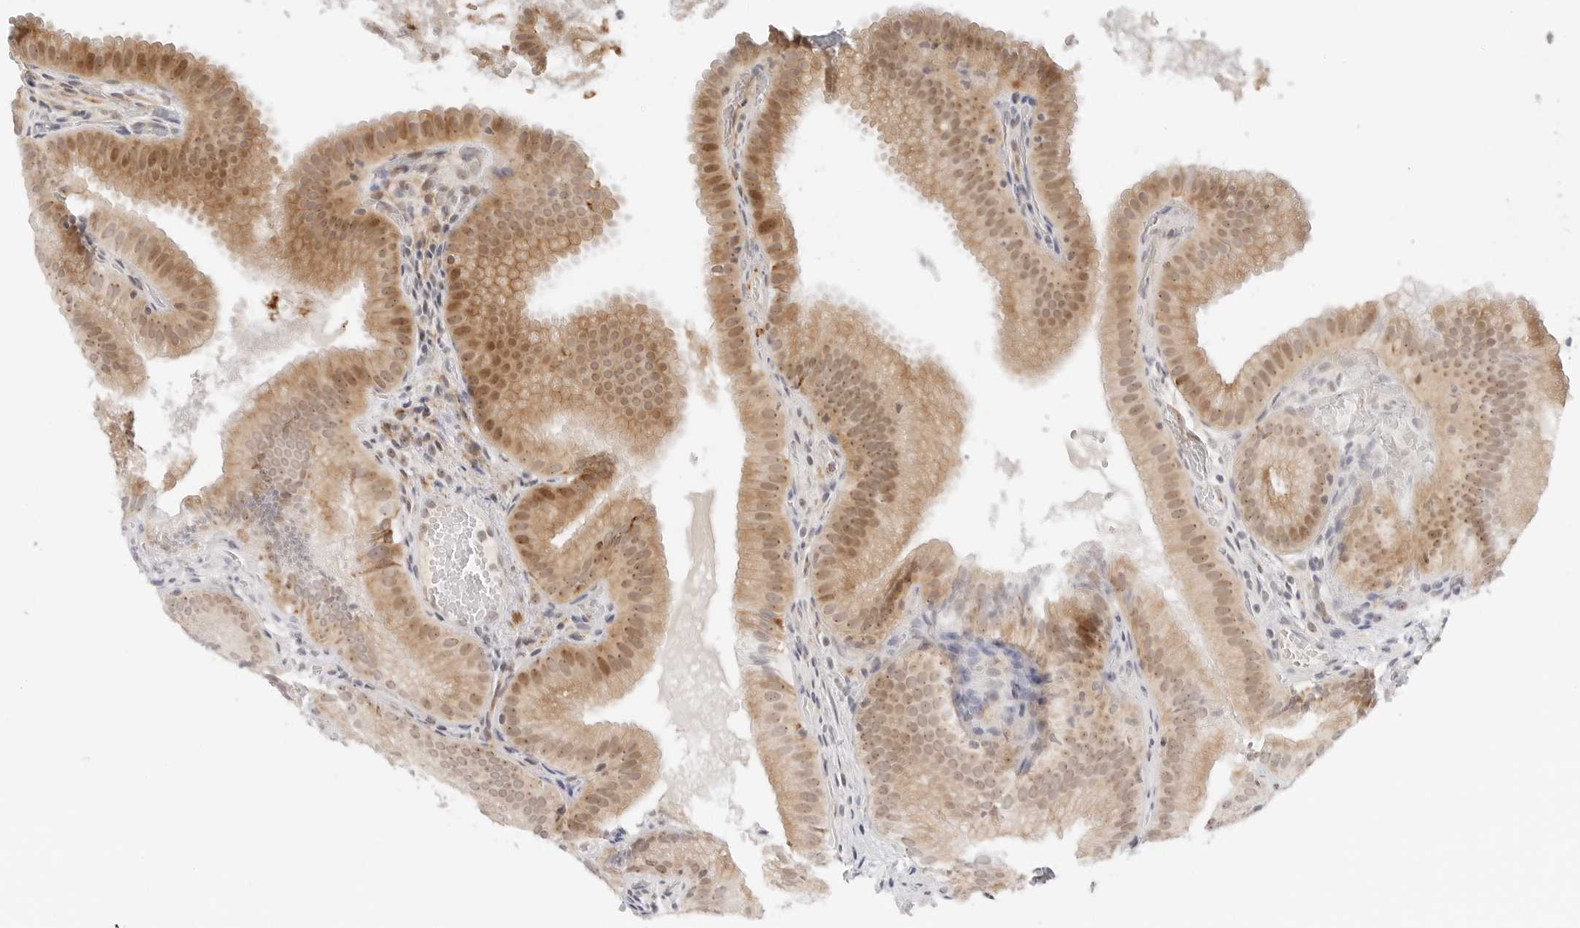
{"staining": {"intensity": "moderate", "quantity": ">75%", "location": "cytoplasmic/membranous,nuclear"}, "tissue": "gallbladder", "cell_type": "Glandular cells", "image_type": "normal", "snomed": [{"axis": "morphology", "description": "Normal tissue, NOS"}, {"axis": "topography", "description": "Gallbladder"}], "caption": "This photomicrograph demonstrates immunohistochemistry (IHC) staining of normal human gallbladder, with medium moderate cytoplasmic/membranous,nuclear positivity in about >75% of glandular cells.", "gene": "HIPK3", "patient": {"sex": "female", "age": 30}}